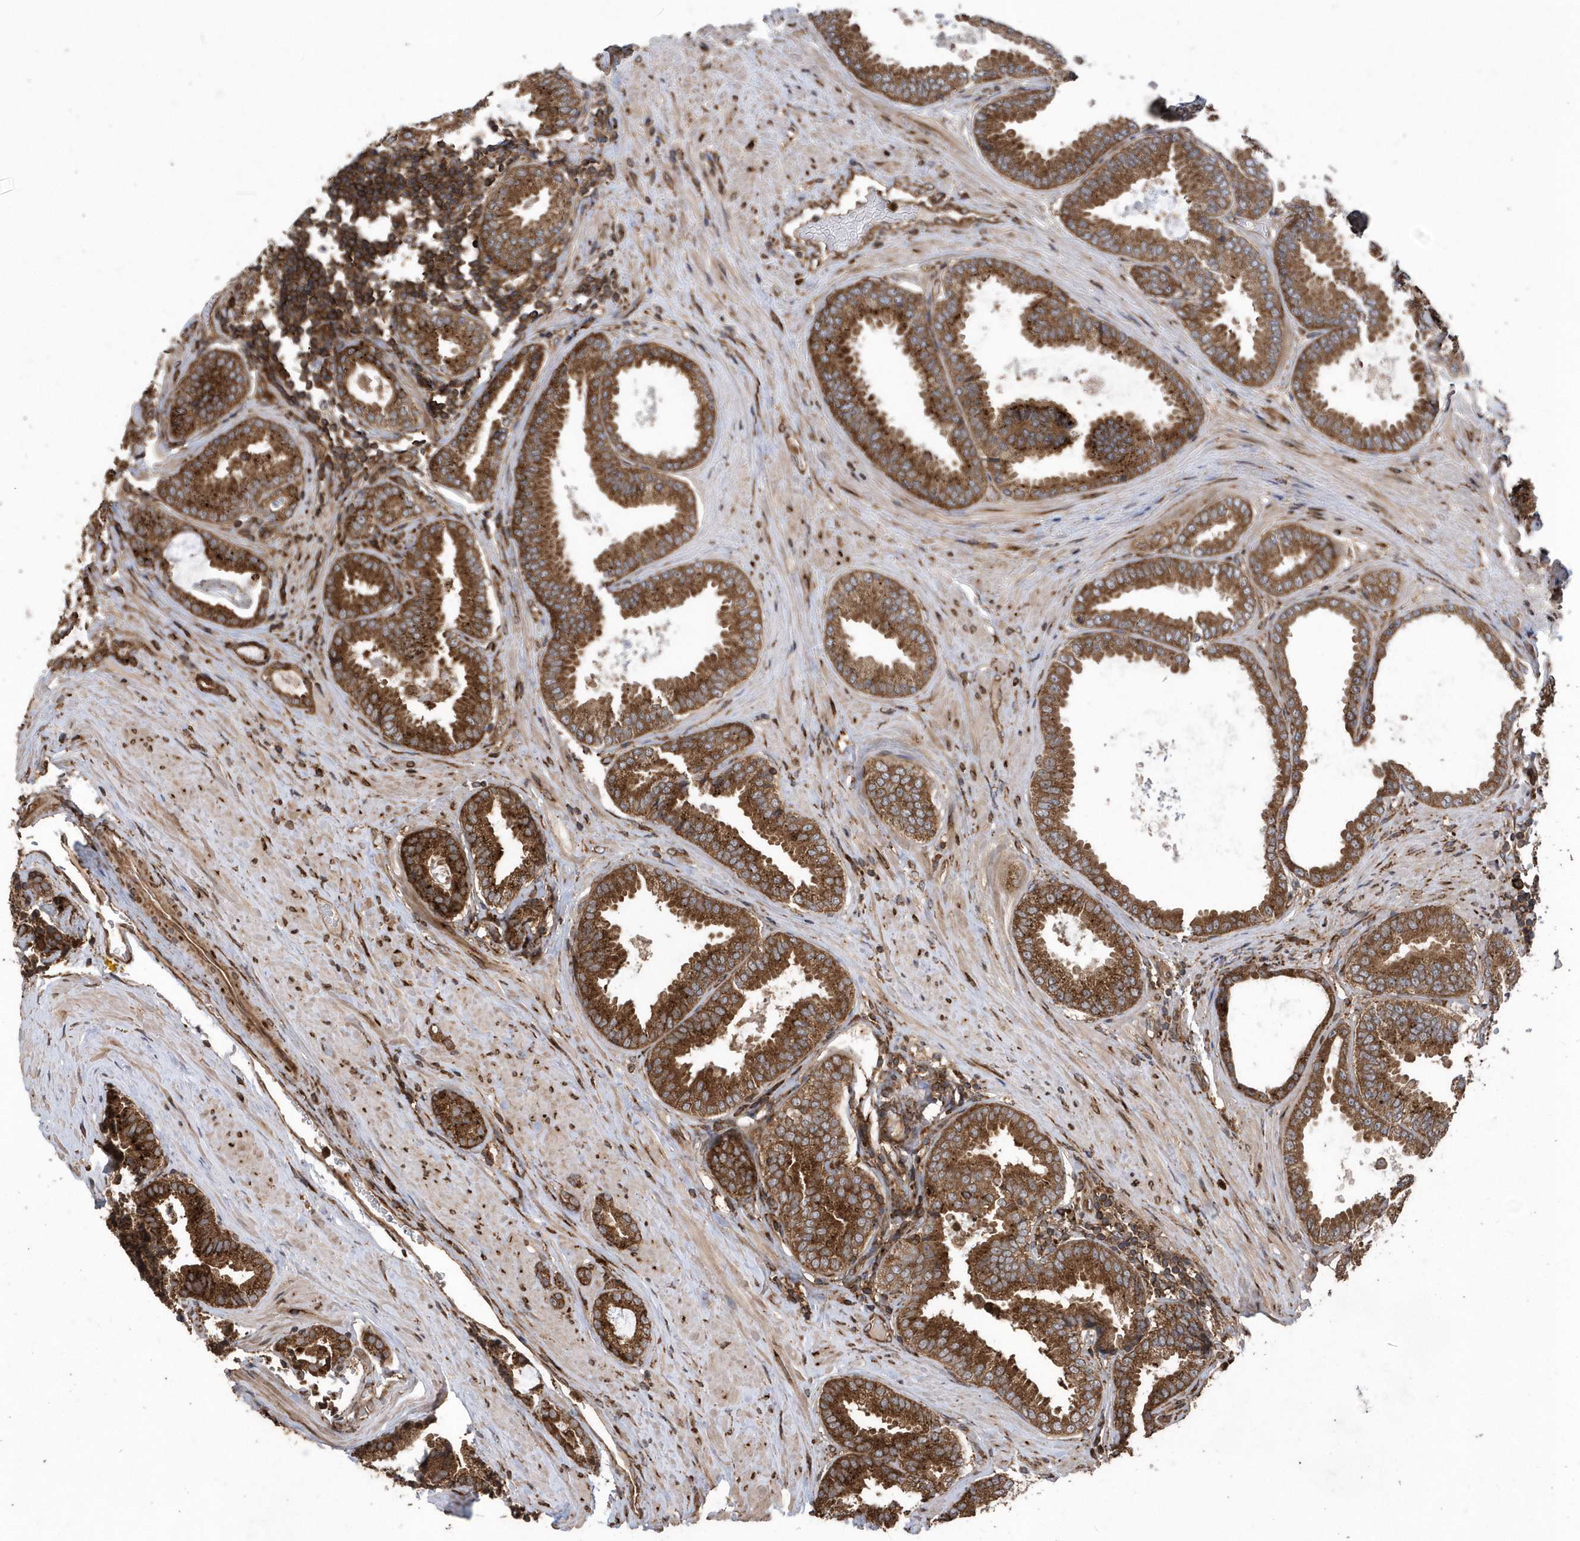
{"staining": {"intensity": "strong", "quantity": ">75%", "location": "cytoplasmic/membranous"}, "tissue": "prostate cancer", "cell_type": "Tumor cells", "image_type": "cancer", "snomed": [{"axis": "morphology", "description": "Adenocarcinoma, Low grade"}, {"axis": "topography", "description": "Prostate"}], "caption": "A brown stain highlights strong cytoplasmic/membranous expression of a protein in human prostate cancer tumor cells.", "gene": "WASHC5", "patient": {"sex": "male", "age": 71}}